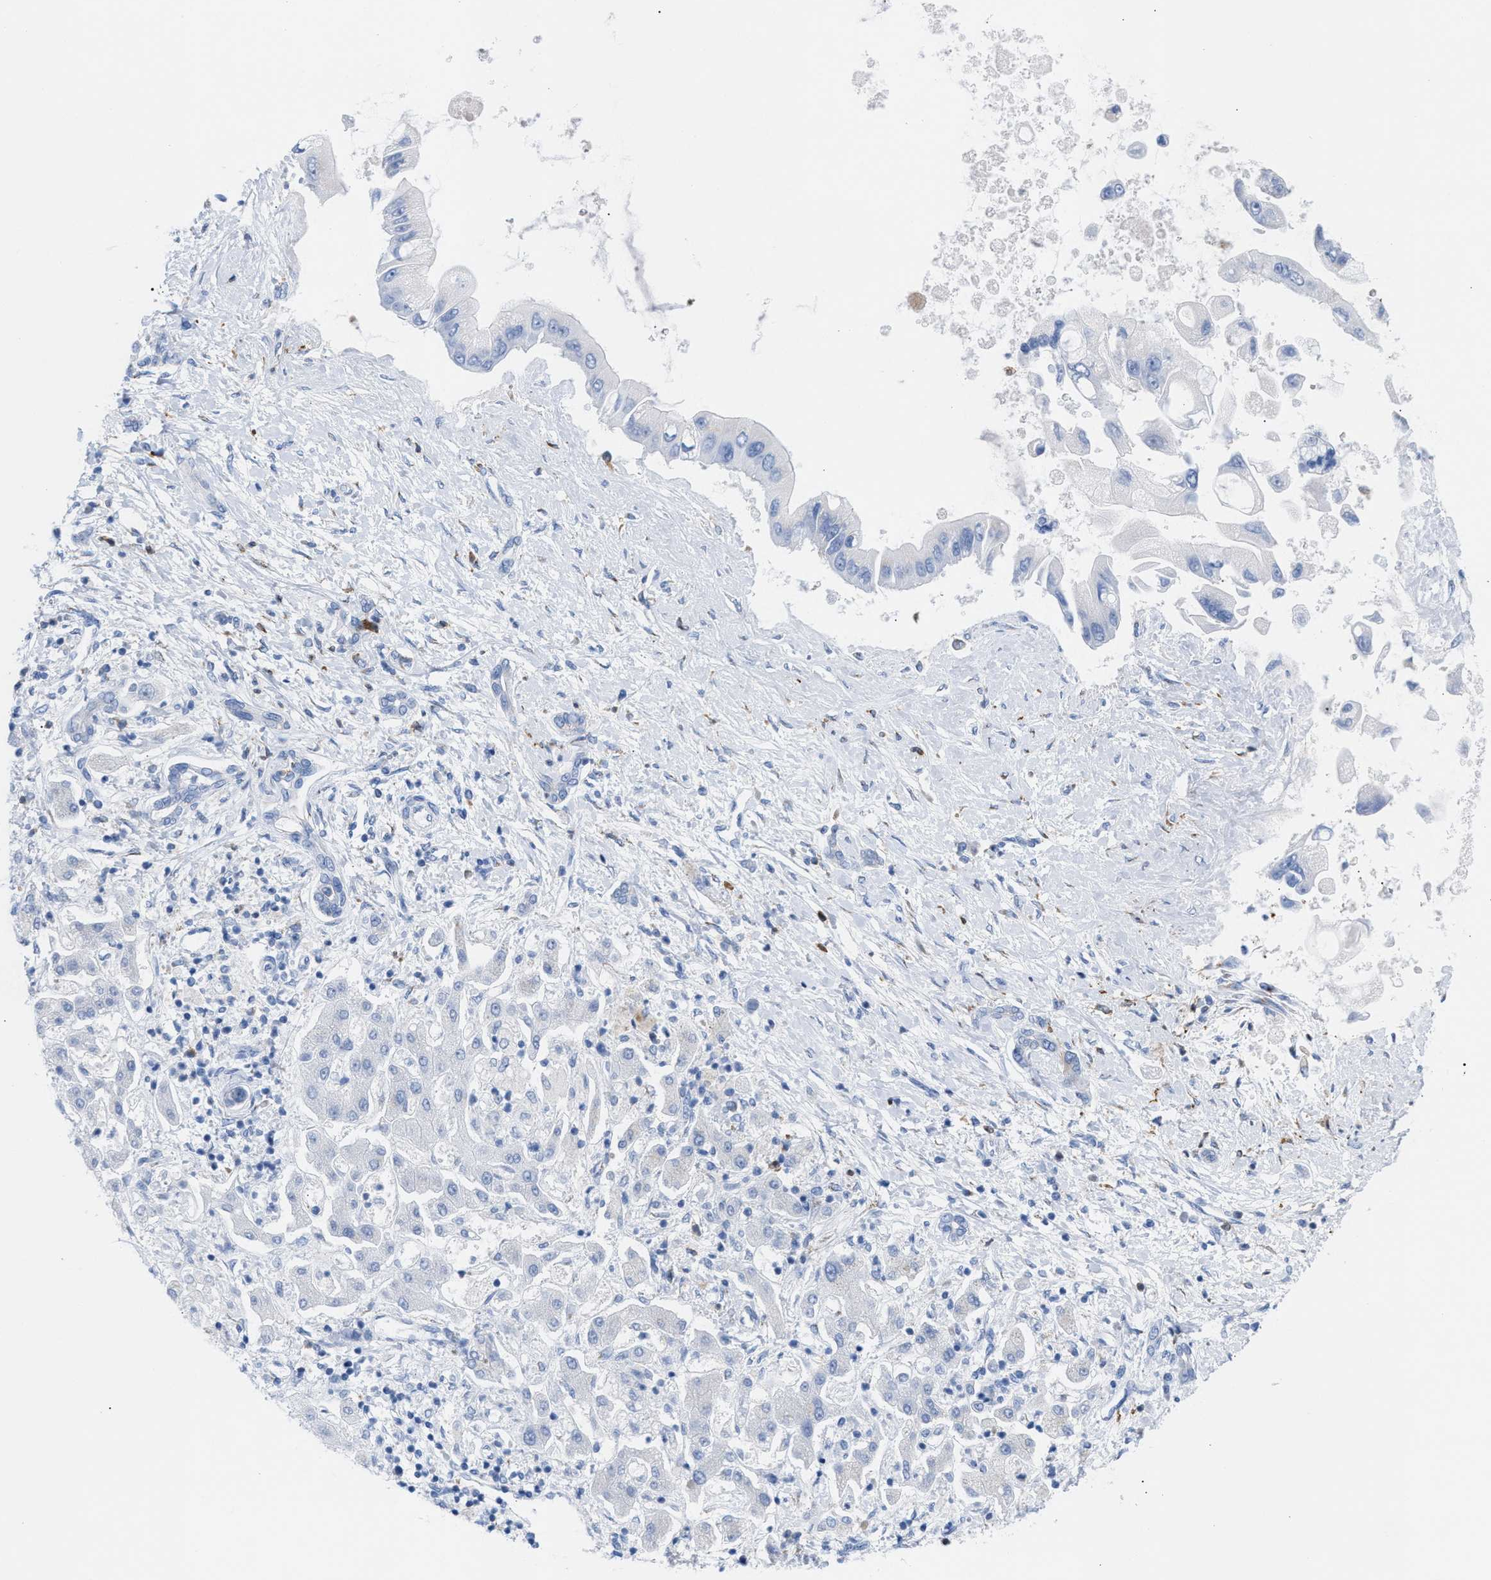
{"staining": {"intensity": "negative", "quantity": "none", "location": "none"}, "tissue": "liver cancer", "cell_type": "Tumor cells", "image_type": "cancer", "snomed": [{"axis": "morphology", "description": "Cholangiocarcinoma"}, {"axis": "topography", "description": "Liver"}], "caption": "Immunohistochemical staining of liver cancer (cholangiocarcinoma) shows no significant staining in tumor cells.", "gene": "TACC3", "patient": {"sex": "male", "age": 50}}